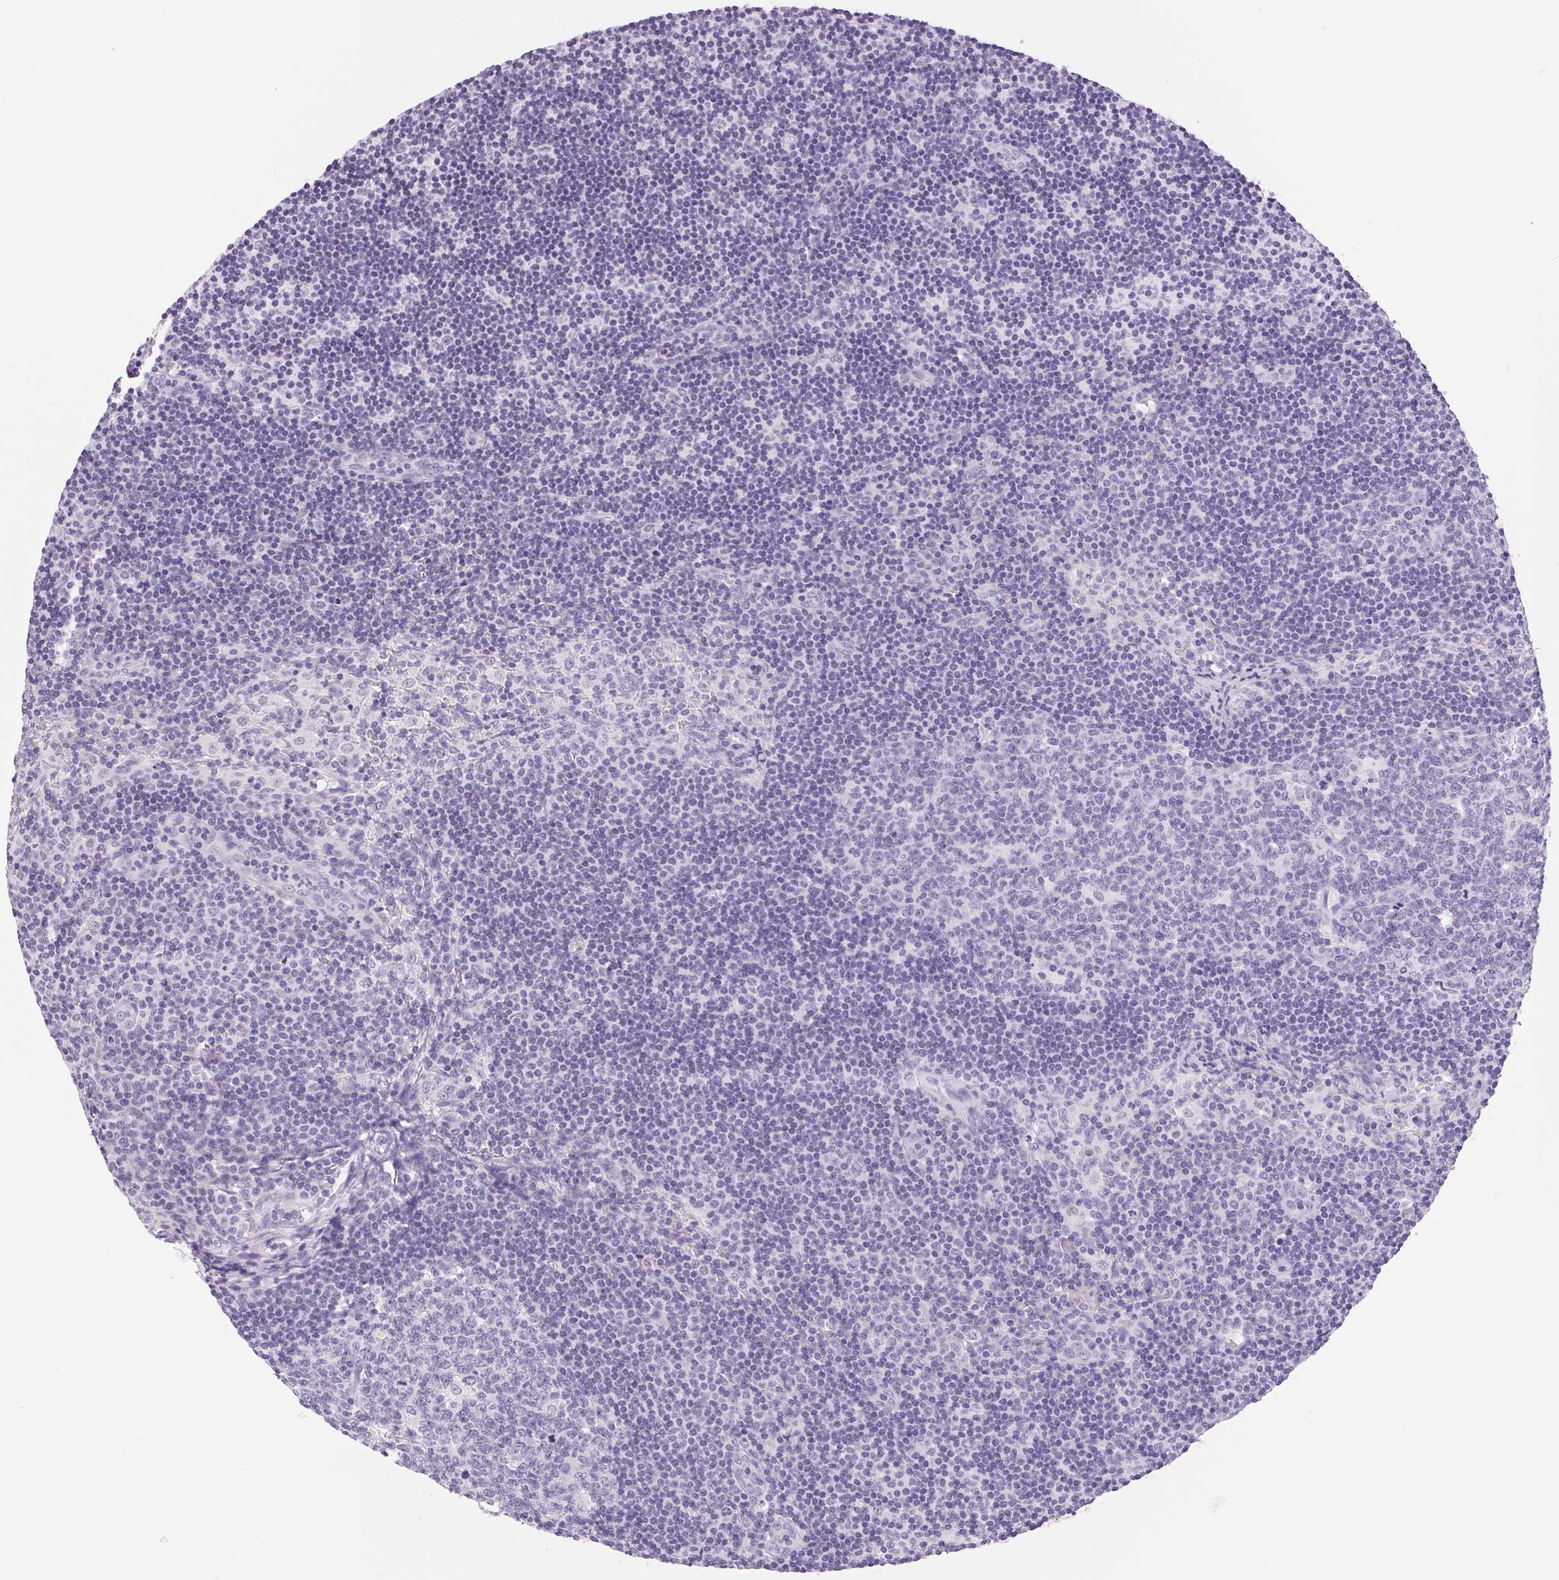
{"staining": {"intensity": "negative", "quantity": "none", "location": "none"}, "tissue": "lymph node", "cell_type": "Germinal center cells", "image_type": "normal", "snomed": [{"axis": "morphology", "description": "Normal tissue, NOS"}, {"axis": "topography", "description": "Lymph node"}], "caption": "DAB (3,3'-diaminobenzidine) immunohistochemical staining of normal lymph node shows no significant staining in germinal center cells.", "gene": "ASGR2", "patient": {"sex": "female", "age": 41}}